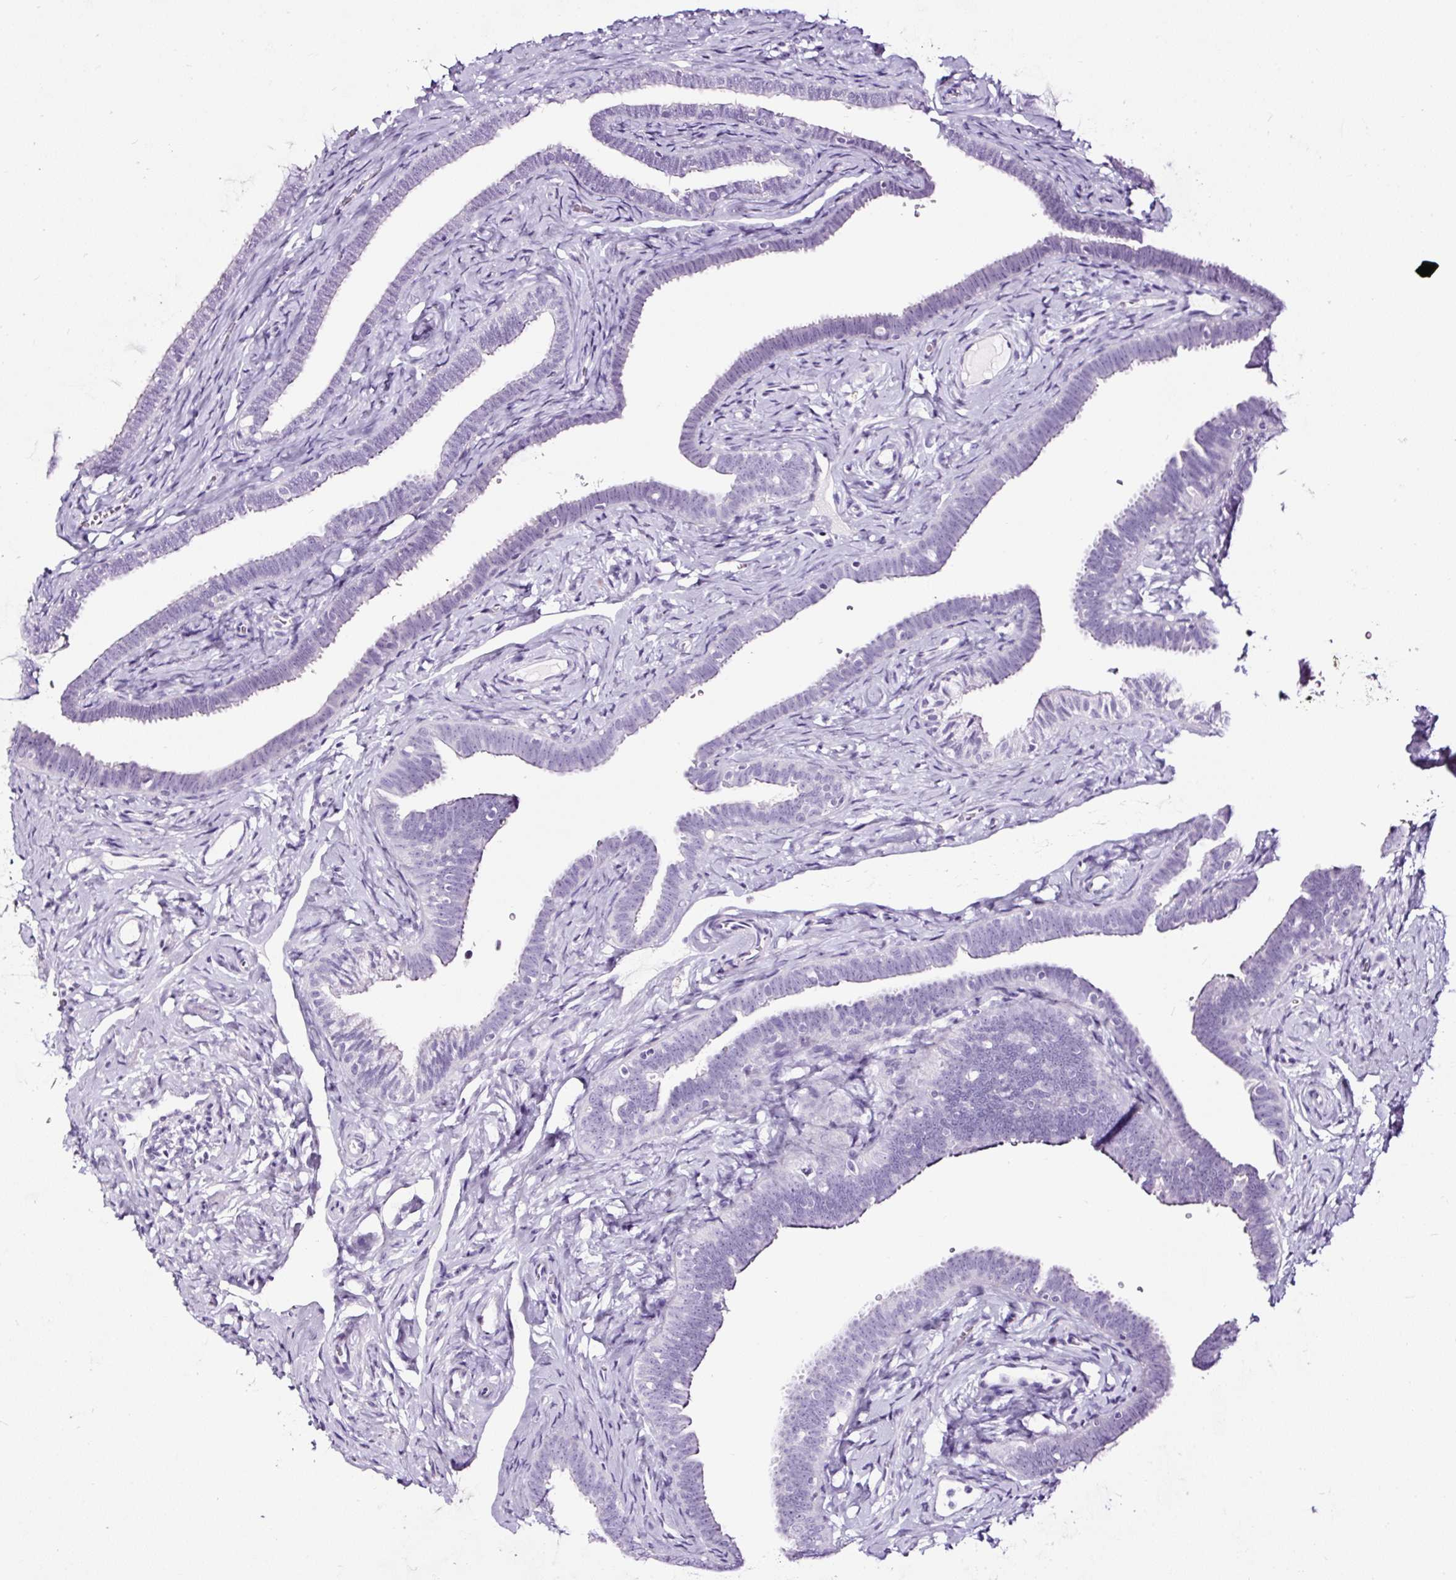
{"staining": {"intensity": "negative", "quantity": "none", "location": "none"}, "tissue": "fallopian tube", "cell_type": "Glandular cells", "image_type": "normal", "snomed": [{"axis": "morphology", "description": "Normal tissue, NOS"}, {"axis": "topography", "description": "Fallopian tube"}], "caption": "Immunohistochemistry of benign fallopian tube shows no staining in glandular cells. (Brightfield microscopy of DAB (3,3'-diaminobenzidine) IHC at high magnification).", "gene": "NPHS2", "patient": {"sex": "female", "age": 69}}